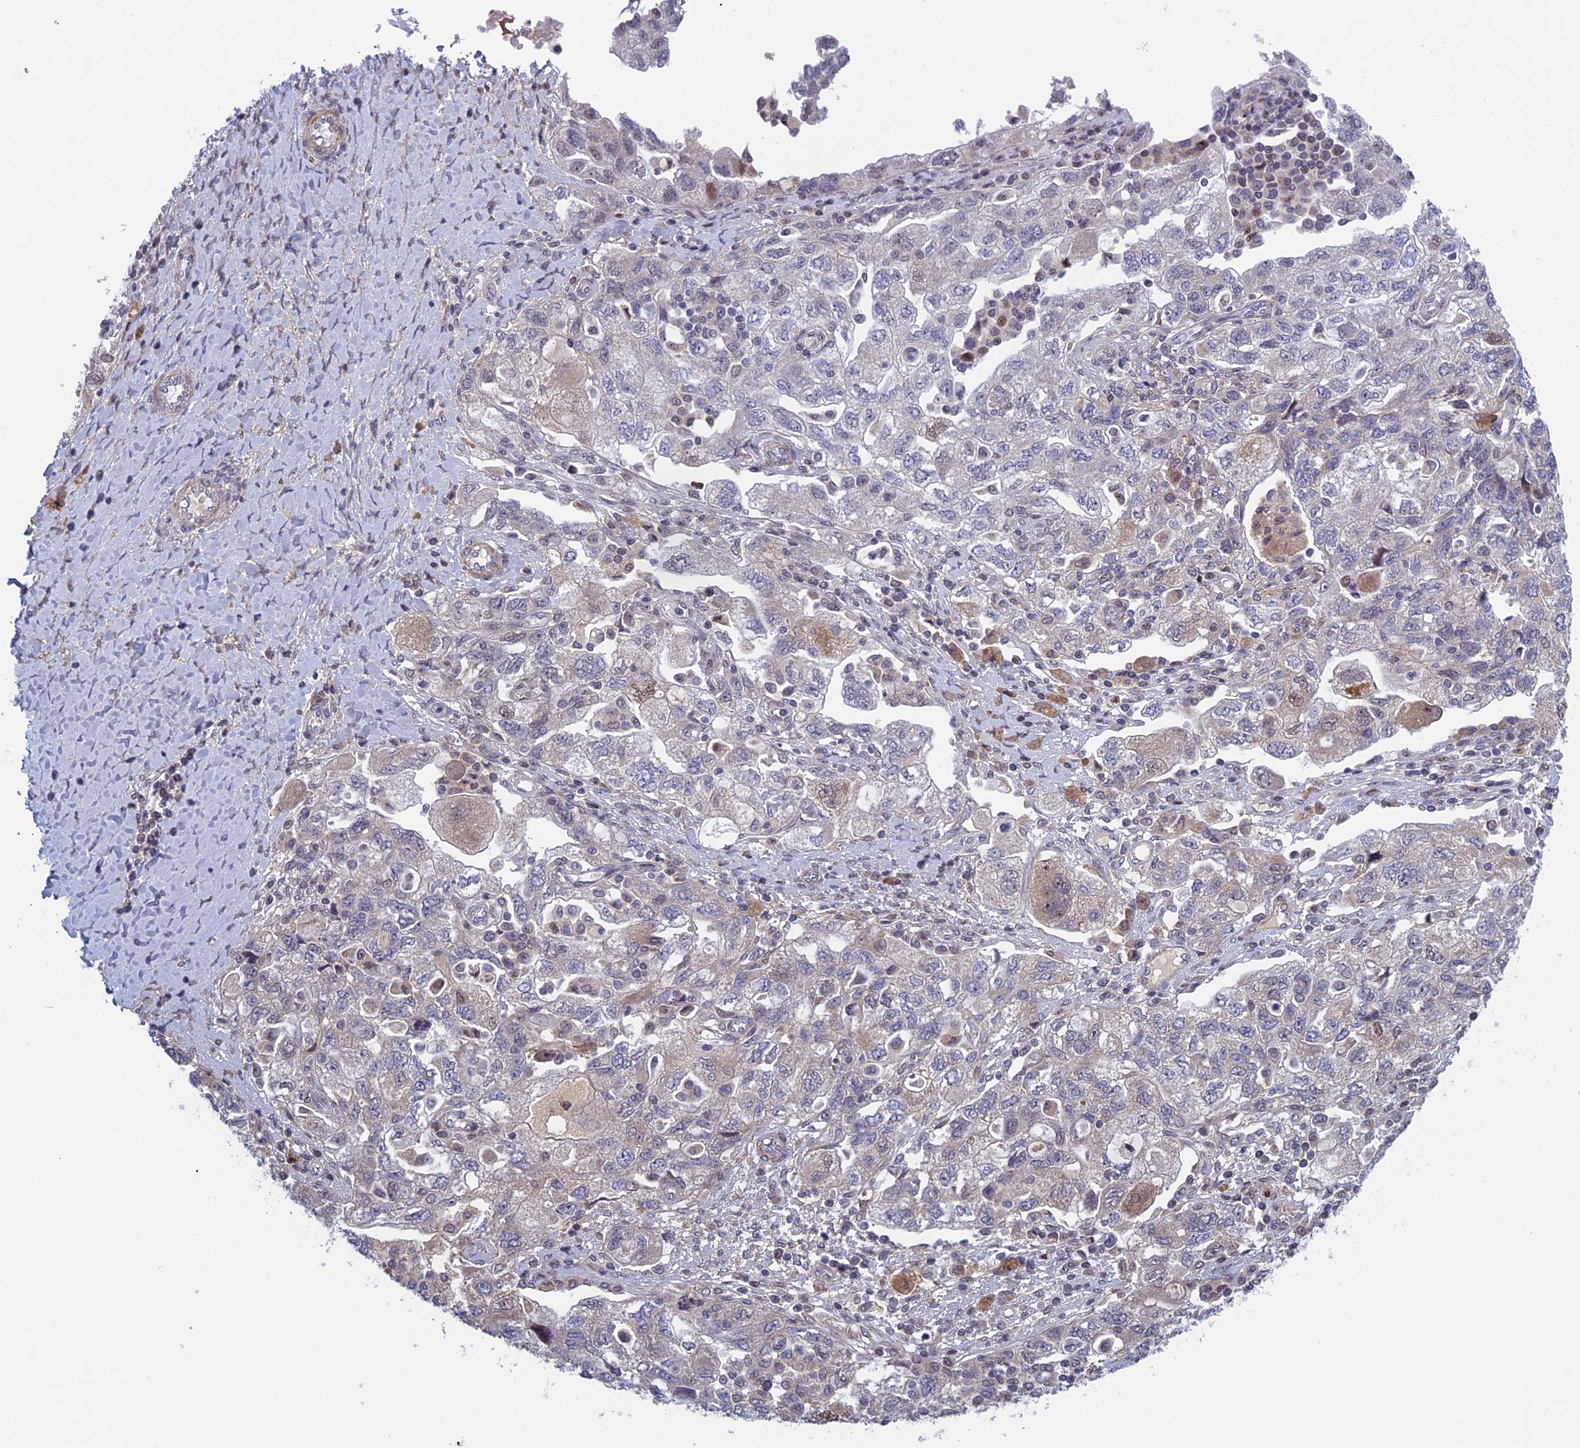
{"staining": {"intensity": "negative", "quantity": "none", "location": "none"}, "tissue": "ovarian cancer", "cell_type": "Tumor cells", "image_type": "cancer", "snomed": [{"axis": "morphology", "description": "Carcinoma, NOS"}, {"axis": "morphology", "description": "Cystadenocarcinoma, serous, NOS"}, {"axis": "topography", "description": "Ovary"}], "caption": "Immunohistochemistry (IHC) image of neoplastic tissue: human ovarian cancer stained with DAB reveals no significant protein expression in tumor cells.", "gene": "FADS1", "patient": {"sex": "female", "age": 69}}